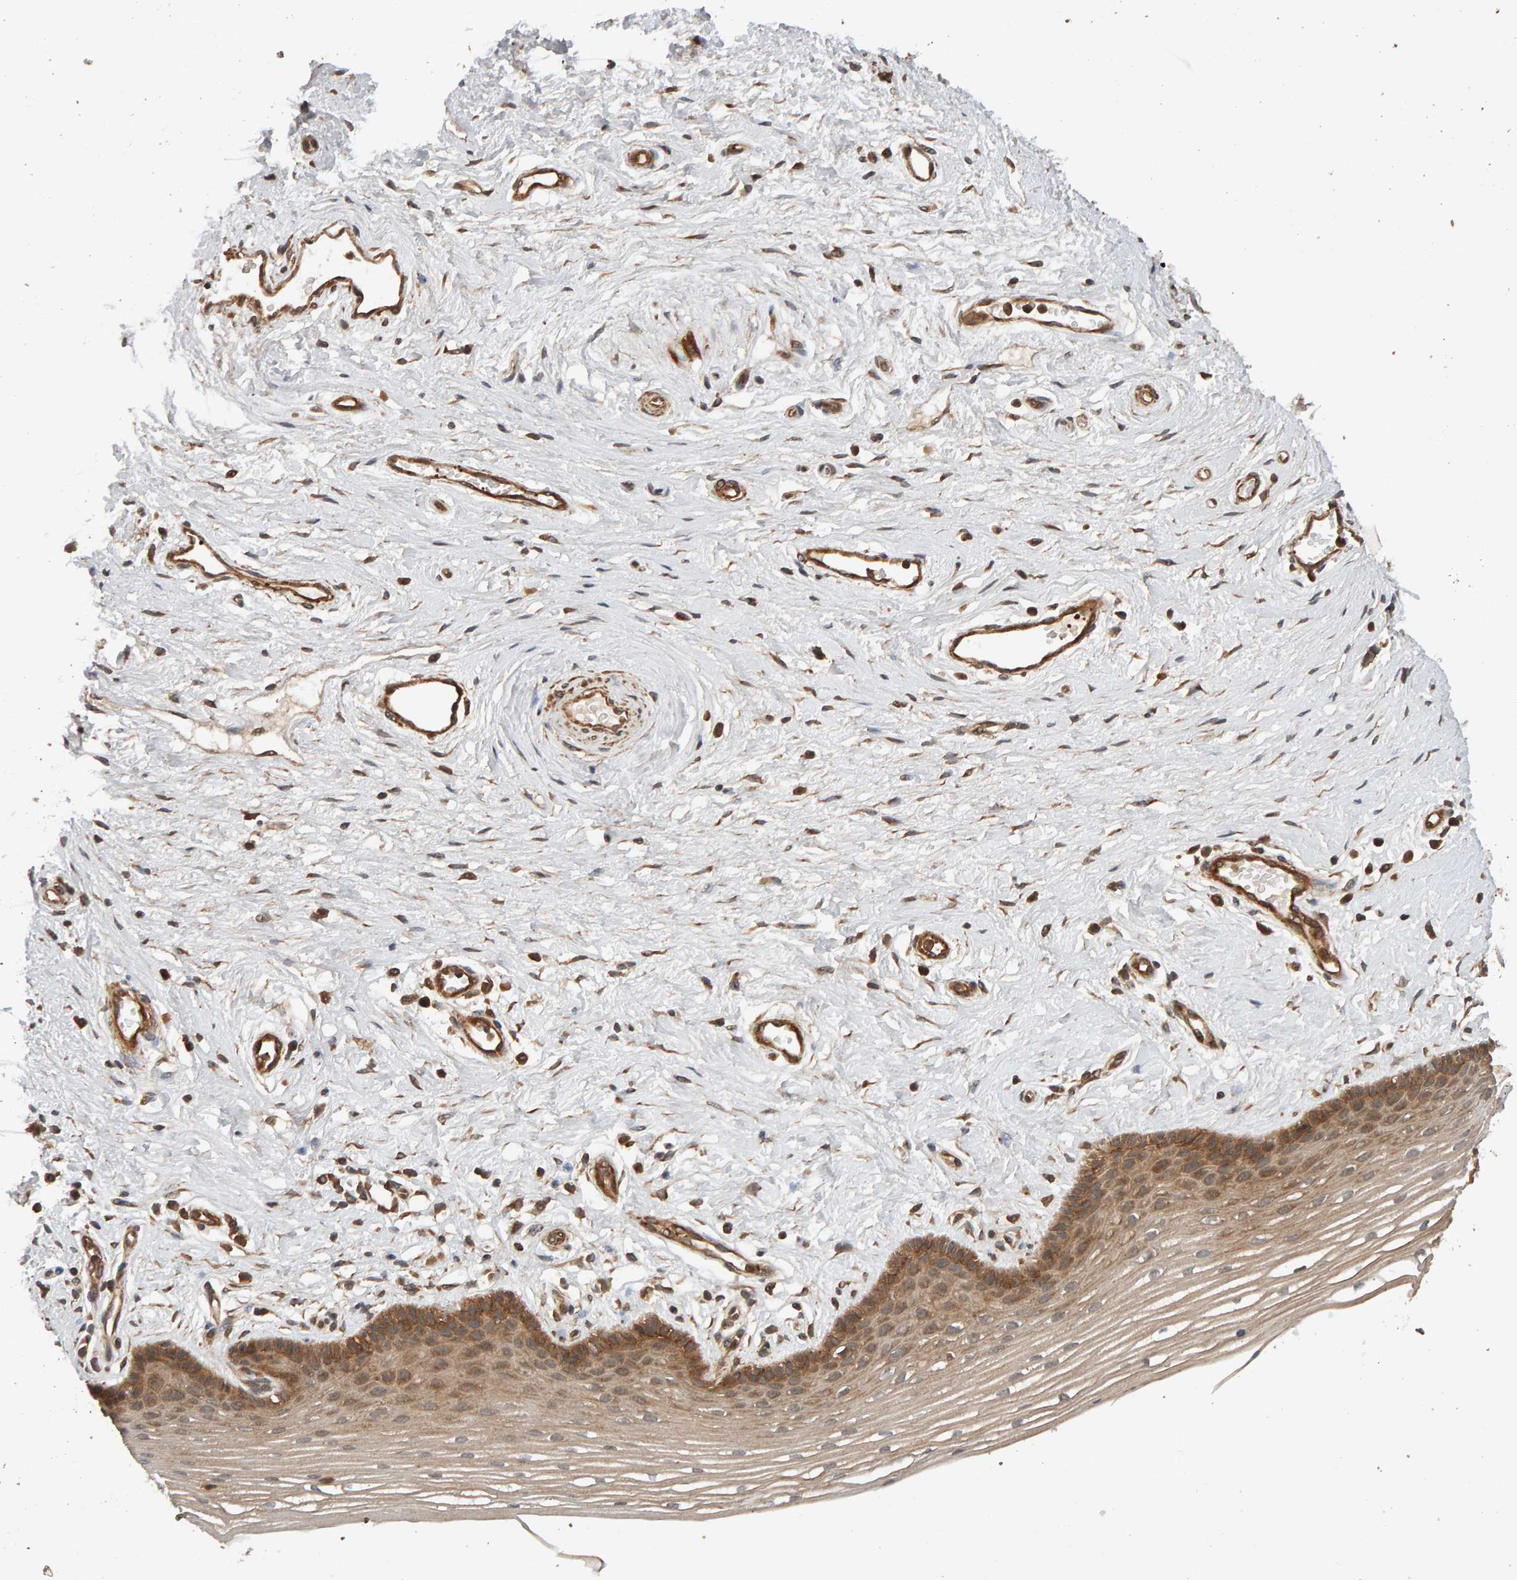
{"staining": {"intensity": "moderate", "quantity": ">75%", "location": "cytoplasmic/membranous"}, "tissue": "vagina", "cell_type": "Squamous epithelial cells", "image_type": "normal", "snomed": [{"axis": "morphology", "description": "Normal tissue, NOS"}, {"axis": "topography", "description": "Vagina"}], "caption": "Immunohistochemical staining of unremarkable human vagina reveals medium levels of moderate cytoplasmic/membranous staining in approximately >75% of squamous epithelial cells. (brown staining indicates protein expression, while blue staining denotes nuclei).", "gene": "SYNRG", "patient": {"sex": "female", "age": 46}}